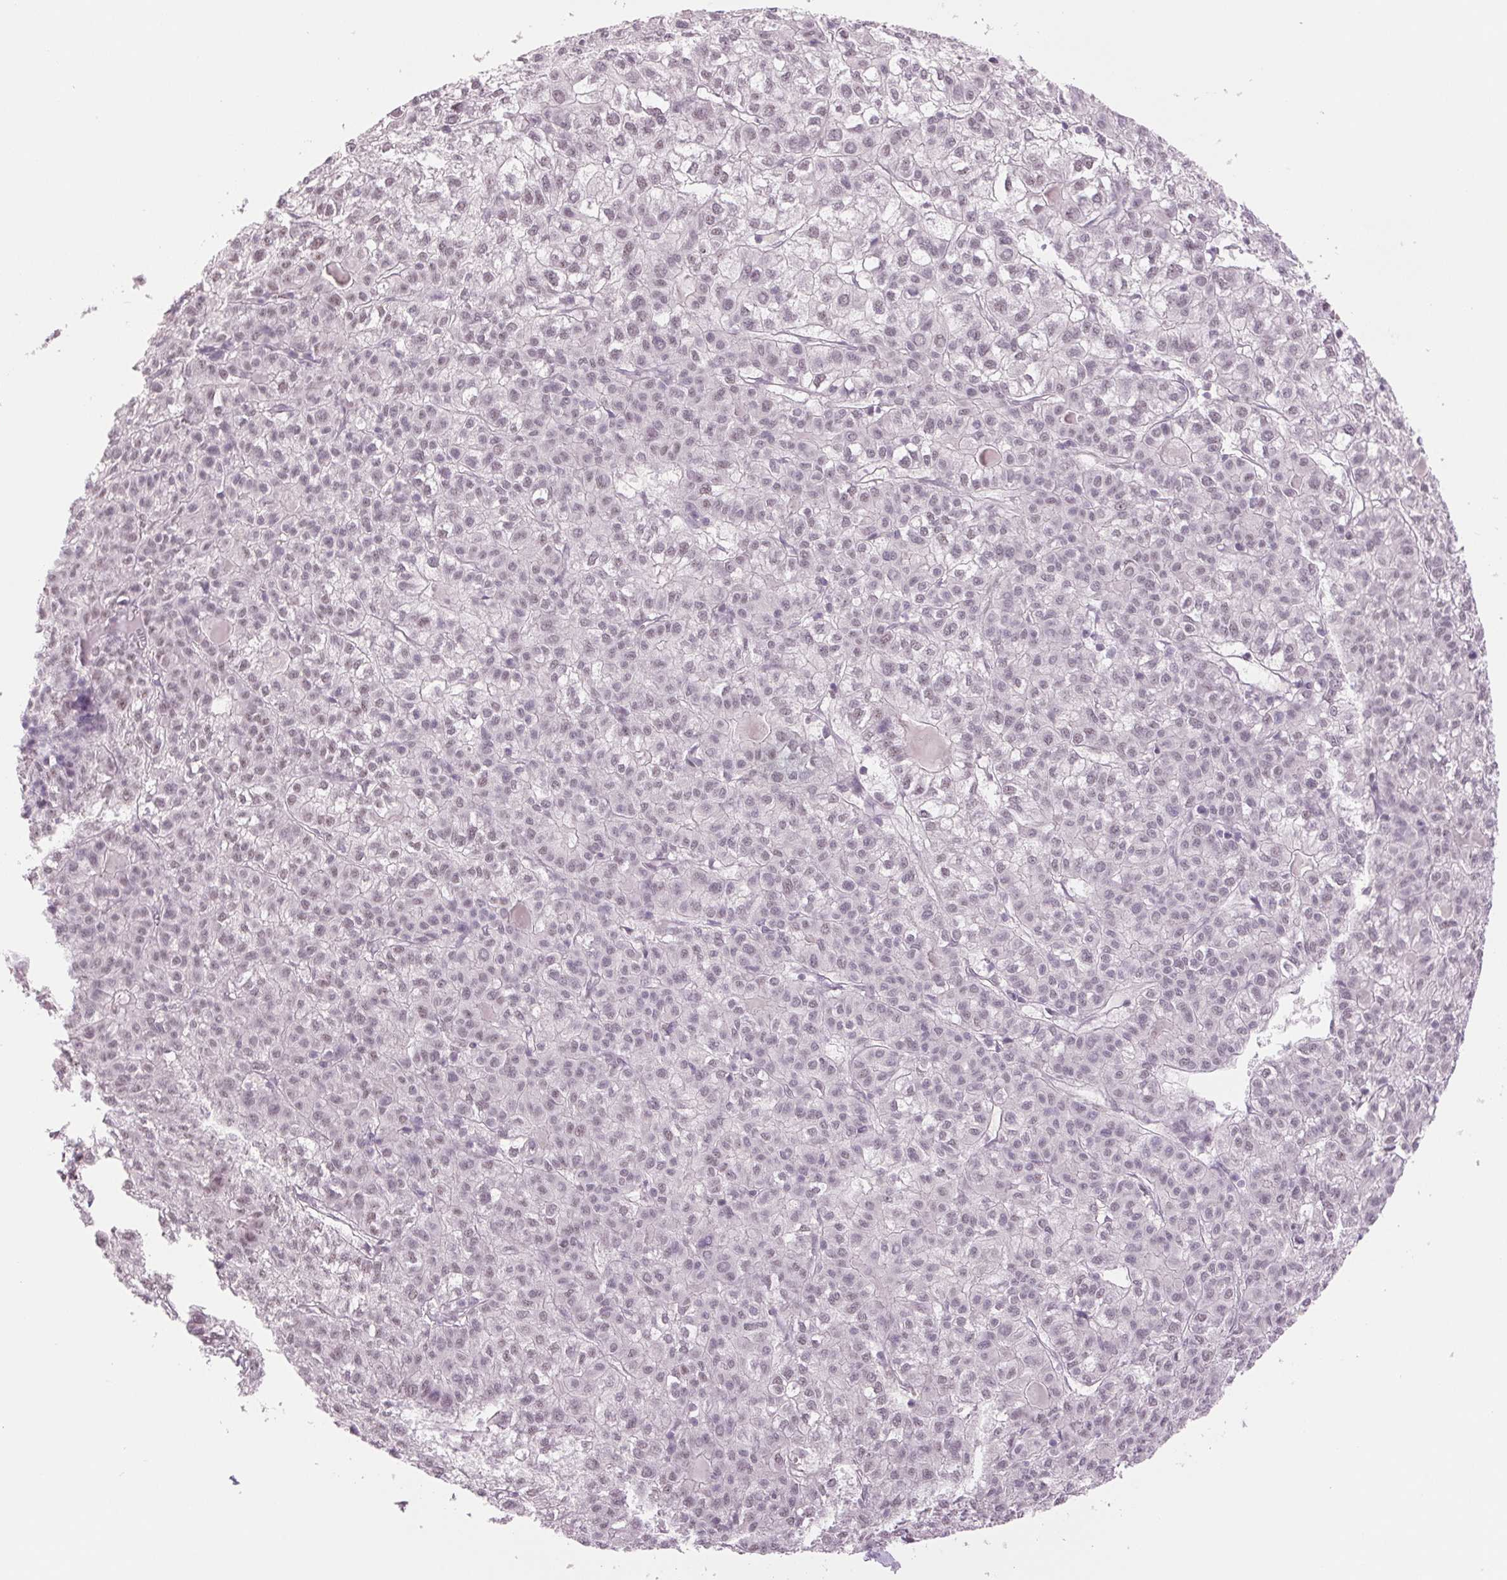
{"staining": {"intensity": "weak", "quantity": "25%-75%", "location": "nuclear"}, "tissue": "liver cancer", "cell_type": "Tumor cells", "image_type": "cancer", "snomed": [{"axis": "morphology", "description": "Carcinoma, Hepatocellular, NOS"}, {"axis": "topography", "description": "Liver"}], "caption": "Hepatocellular carcinoma (liver) was stained to show a protein in brown. There is low levels of weak nuclear expression in about 25%-75% of tumor cells. (brown staining indicates protein expression, while blue staining denotes nuclei).", "gene": "ZC3H14", "patient": {"sex": "female", "age": 43}}